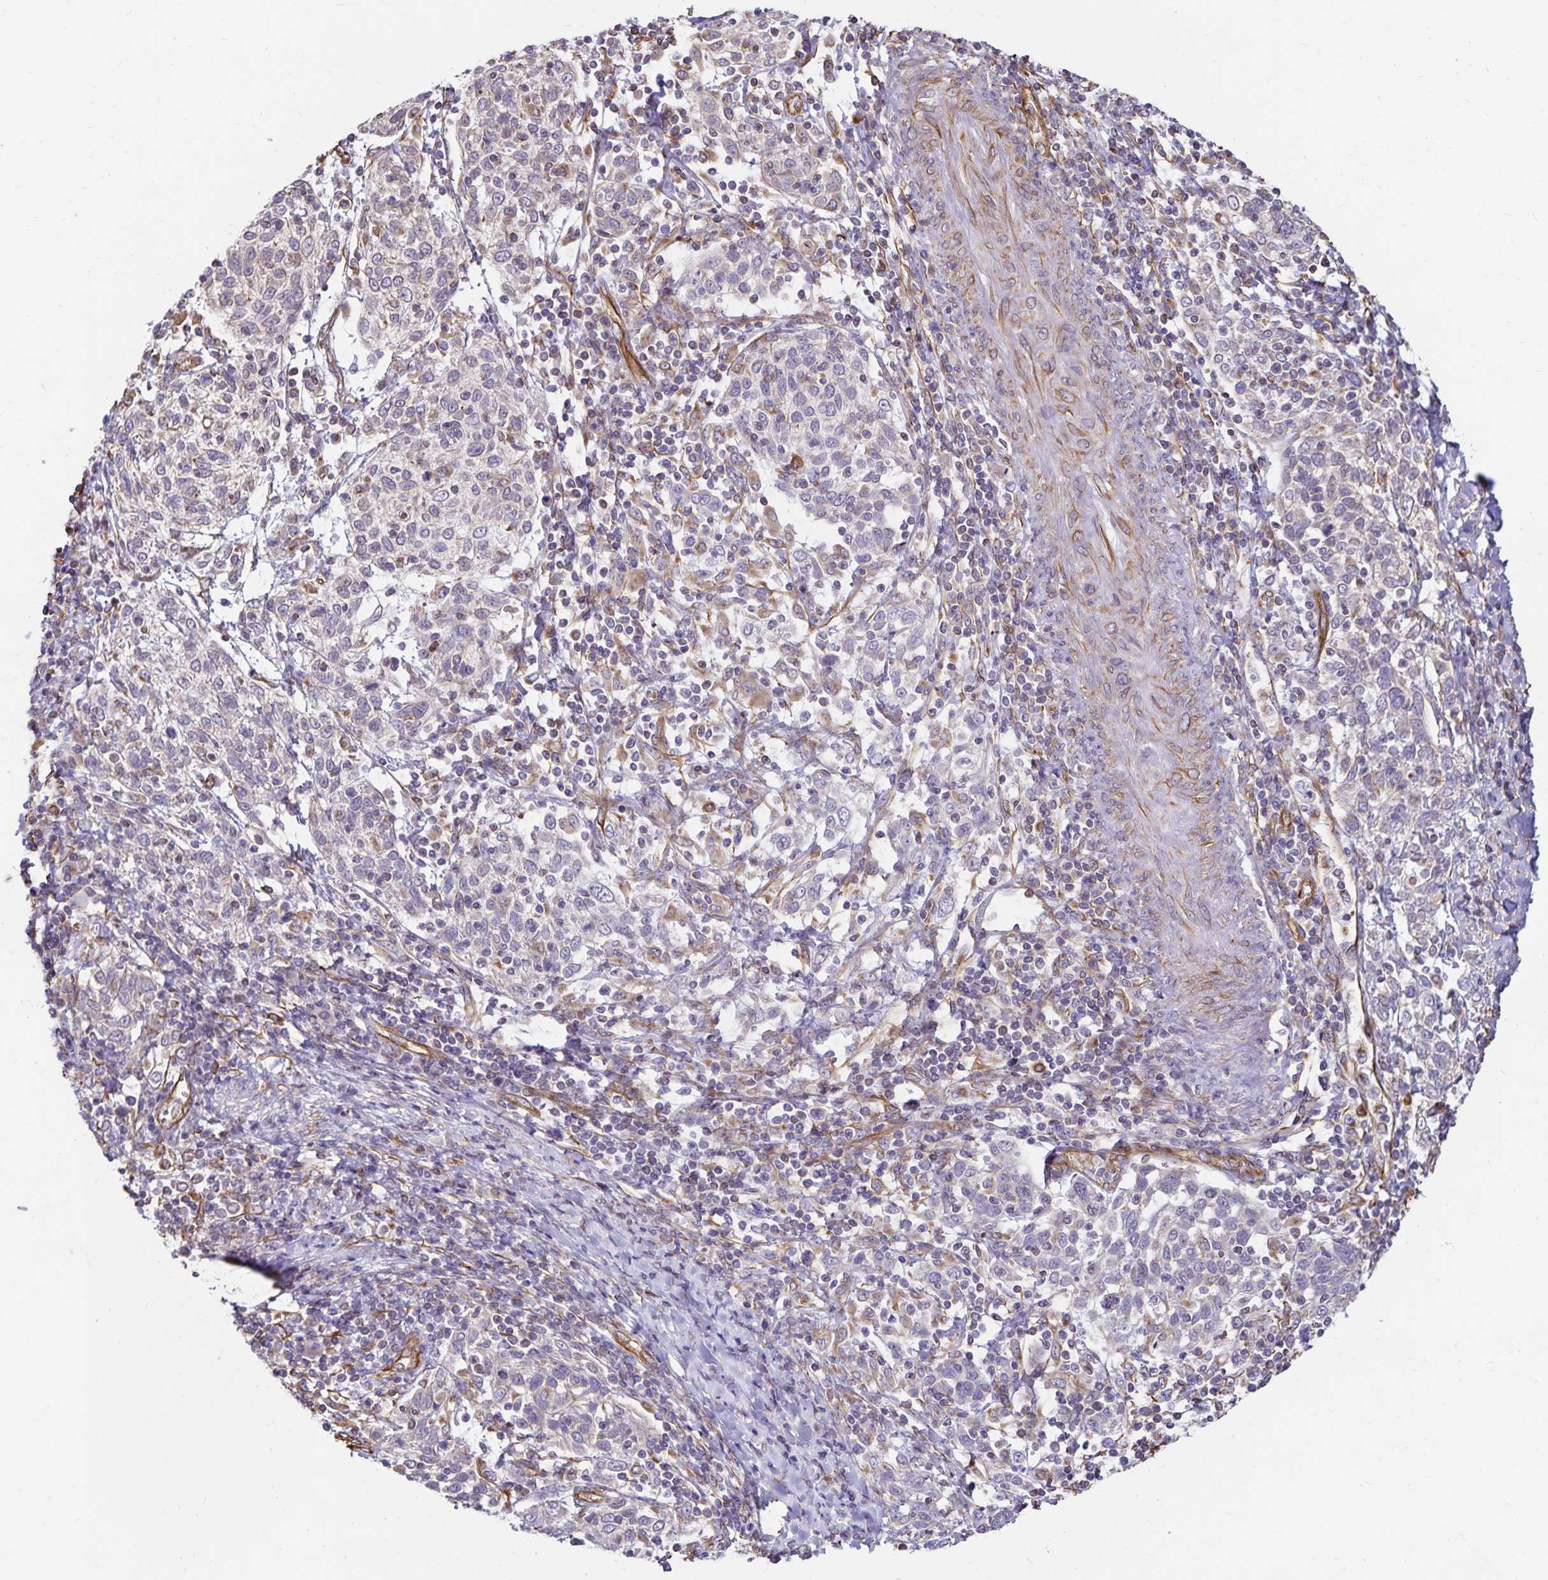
{"staining": {"intensity": "moderate", "quantity": "<25%", "location": "cytoplasmic/membranous"}, "tissue": "cervical cancer", "cell_type": "Tumor cells", "image_type": "cancer", "snomed": [{"axis": "morphology", "description": "Squamous cell carcinoma, NOS"}, {"axis": "topography", "description": "Cervix"}], "caption": "IHC staining of cervical cancer, which demonstrates low levels of moderate cytoplasmic/membranous positivity in approximately <25% of tumor cells indicating moderate cytoplasmic/membranous protein positivity. The staining was performed using DAB (3,3'-diaminobenzidine) (brown) for protein detection and nuclei were counterstained in hematoxylin (blue).", "gene": "TRPV6", "patient": {"sex": "female", "age": 61}}